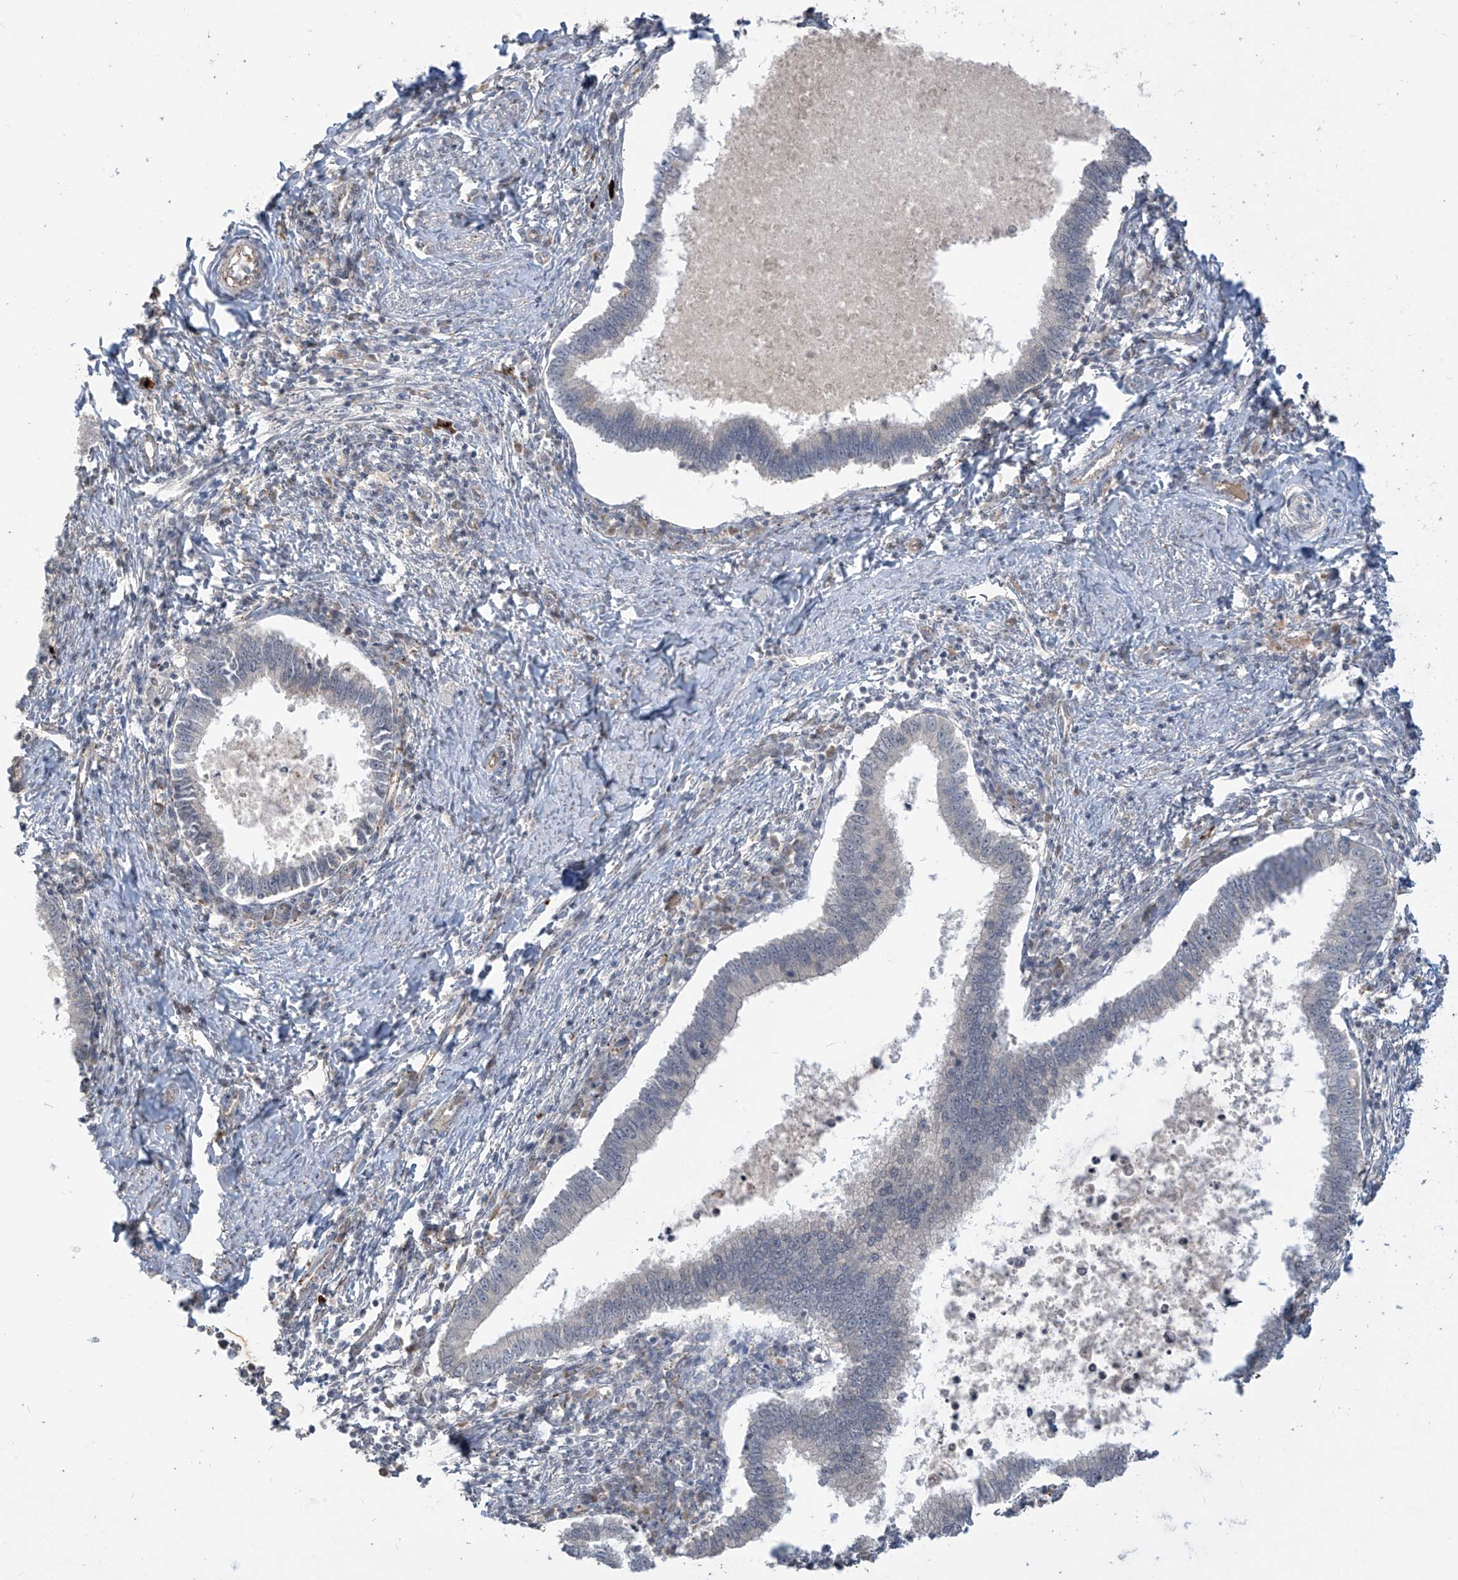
{"staining": {"intensity": "negative", "quantity": "none", "location": "none"}, "tissue": "cervical cancer", "cell_type": "Tumor cells", "image_type": "cancer", "snomed": [{"axis": "morphology", "description": "Adenocarcinoma, NOS"}, {"axis": "topography", "description": "Cervix"}], "caption": "Micrograph shows no protein positivity in tumor cells of cervical adenocarcinoma tissue.", "gene": "DGKQ", "patient": {"sex": "female", "age": 36}}